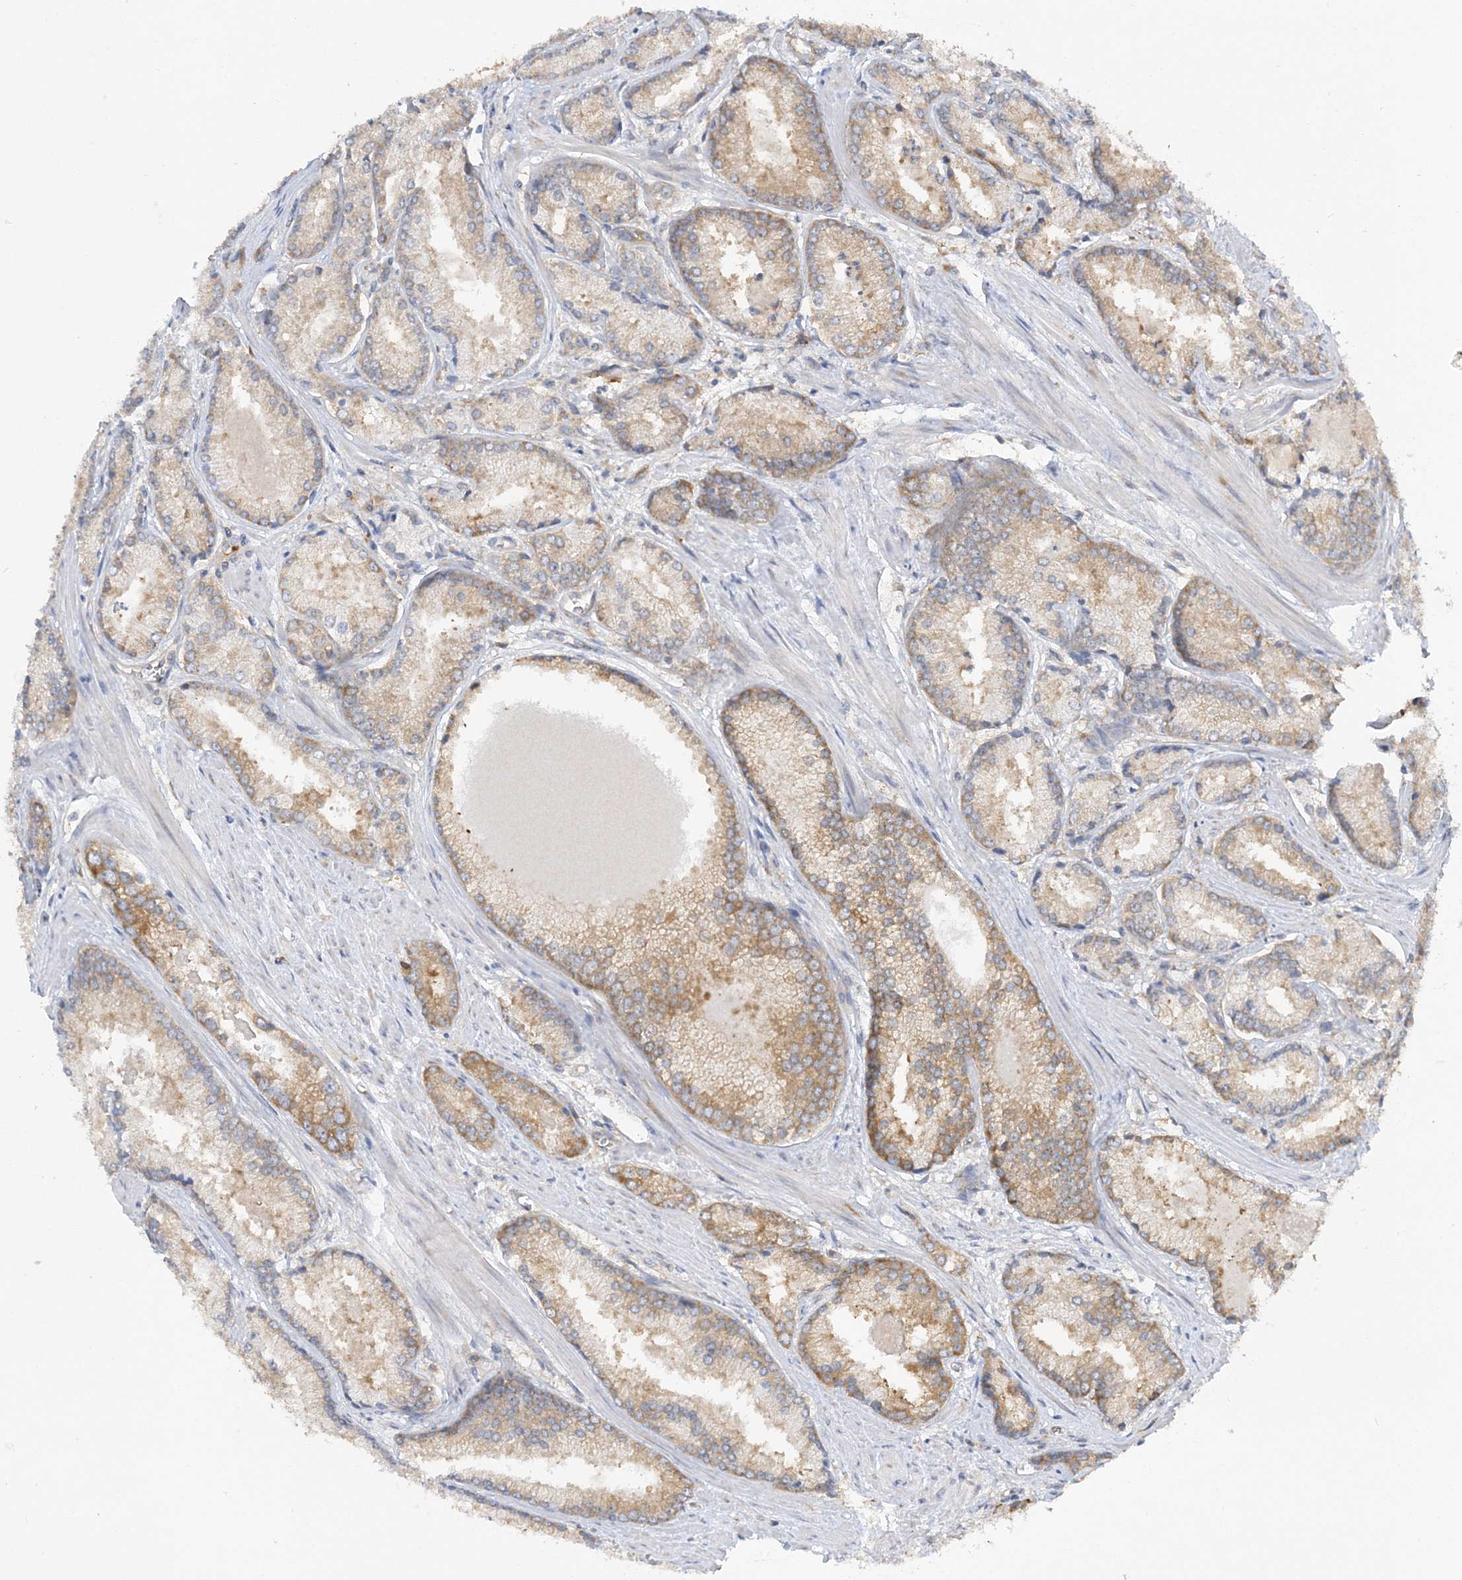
{"staining": {"intensity": "moderate", "quantity": "25%-75%", "location": "cytoplasmic/membranous"}, "tissue": "prostate cancer", "cell_type": "Tumor cells", "image_type": "cancer", "snomed": [{"axis": "morphology", "description": "Adenocarcinoma, Low grade"}, {"axis": "topography", "description": "Prostate"}], "caption": "Low-grade adenocarcinoma (prostate) was stained to show a protein in brown. There is medium levels of moderate cytoplasmic/membranous positivity in approximately 25%-75% of tumor cells.", "gene": "LARP4B", "patient": {"sex": "male", "age": 54}}